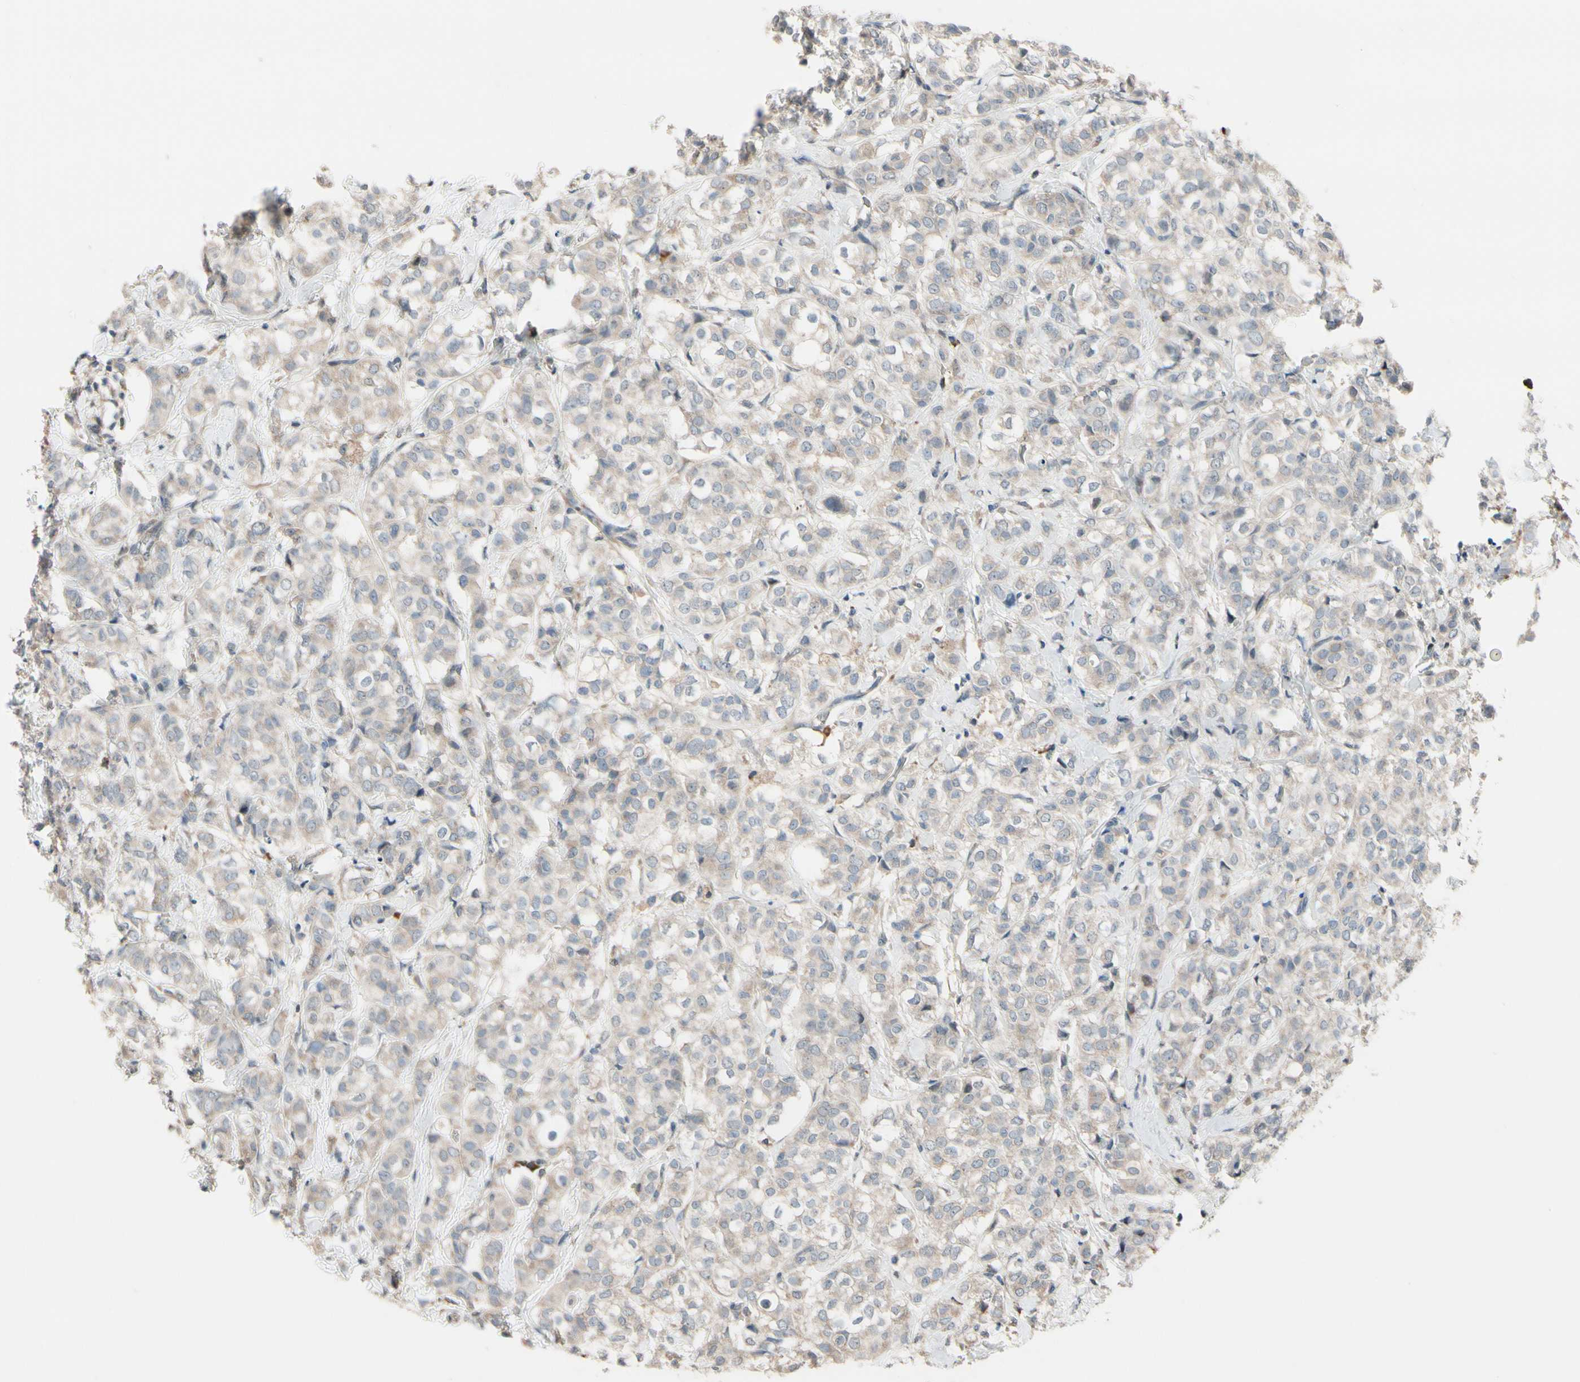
{"staining": {"intensity": "weak", "quantity": "<25%", "location": "cytoplasmic/membranous"}, "tissue": "breast cancer", "cell_type": "Tumor cells", "image_type": "cancer", "snomed": [{"axis": "morphology", "description": "Lobular carcinoma"}, {"axis": "topography", "description": "Breast"}], "caption": "Immunohistochemistry photomicrograph of neoplastic tissue: lobular carcinoma (breast) stained with DAB displays no significant protein expression in tumor cells. The staining is performed using DAB (3,3'-diaminobenzidine) brown chromogen with nuclei counter-stained in using hematoxylin.", "gene": "SNX29", "patient": {"sex": "female", "age": 60}}